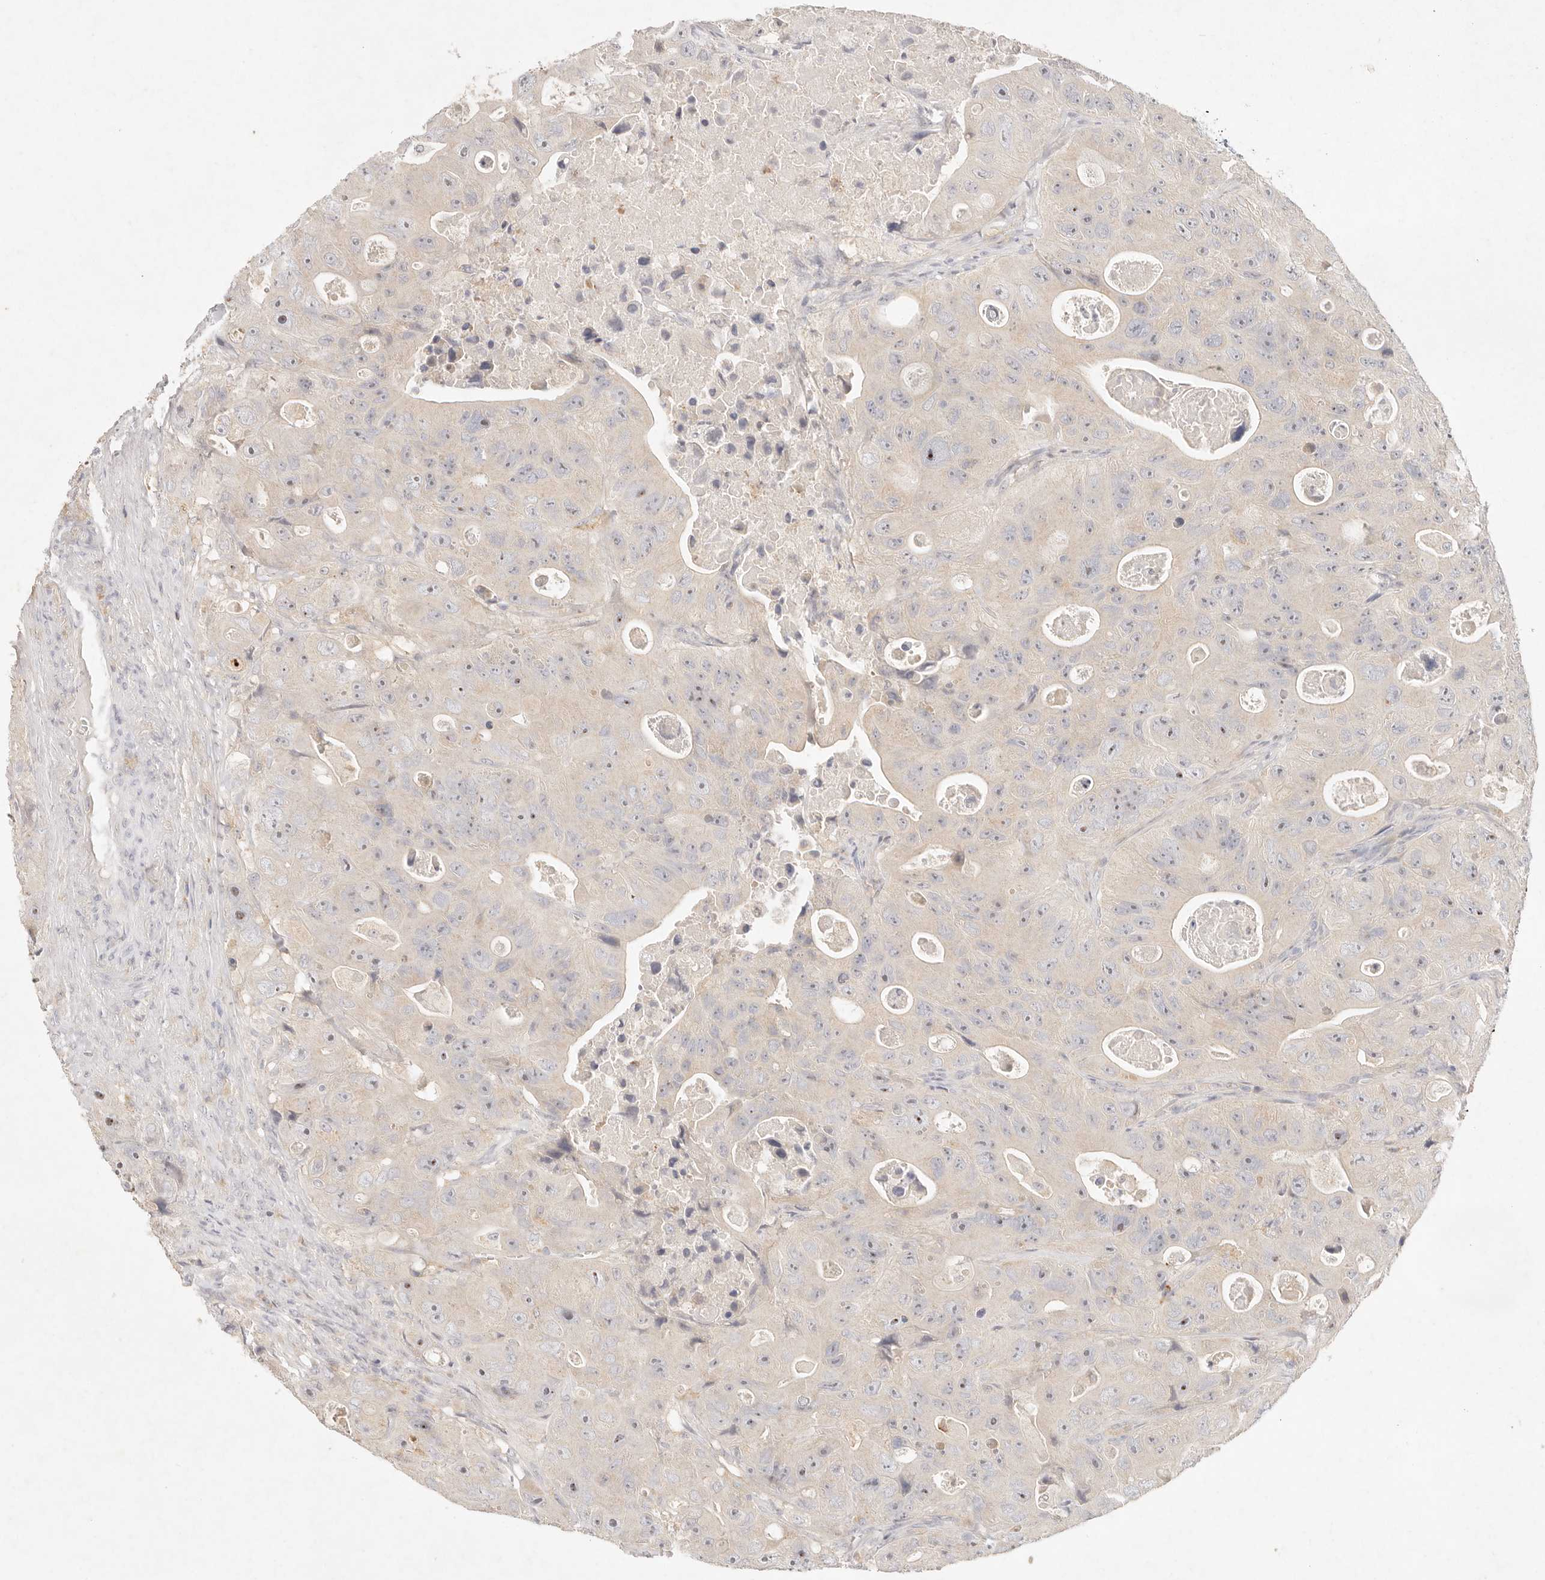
{"staining": {"intensity": "moderate", "quantity": "<25%", "location": "nuclear"}, "tissue": "colorectal cancer", "cell_type": "Tumor cells", "image_type": "cancer", "snomed": [{"axis": "morphology", "description": "Adenocarcinoma, NOS"}, {"axis": "topography", "description": "Colon"}], "caption": "Immunohistochemistry (DAB) staining of colorectal cancer (adenocarcinoma) displays moderate nuclear protein positivity in about <25% of tumor cells.", "gene": "GPR84", "patient": {"sex": "female", "age": 46}}